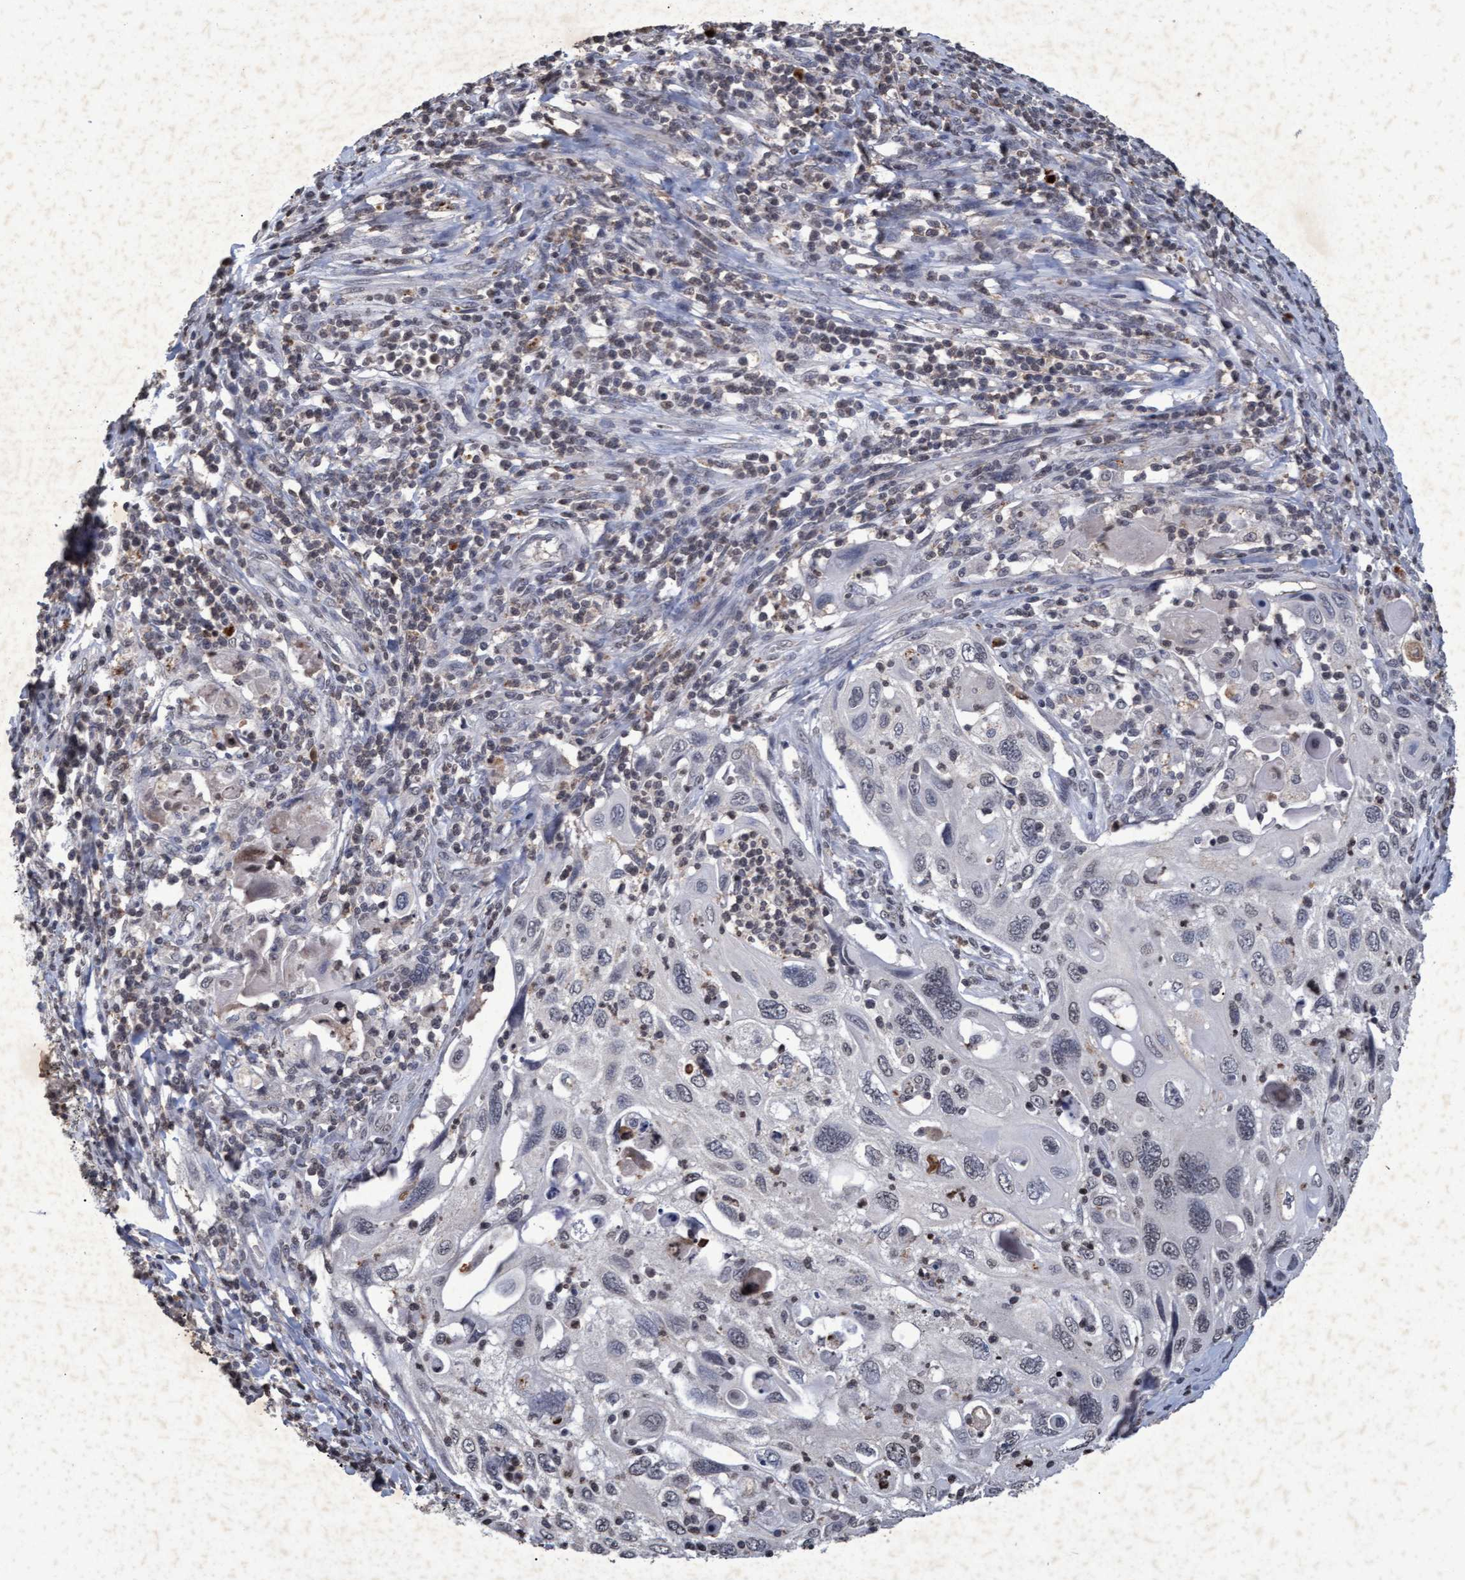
{"staining": {"intensity": "negative", "quantity": "none", "location": "none"}, "tissue": "cervical cancer", "cell_type": "Tumor cells", "image_type": "cancer", "snomed": [{"axis": "morphology", "description": "Squamous cell carcinoma, NOS"}, {"axis": "topography", "description": "Cervix"}], "caption": "This is a photomicrograph of immunohistochemistry (IHC) staining of squamous cell carcinoma (cervical), which shows no staining in tumor cells. Nuclei are stained in blue.", "gene": "GALC", "patient": {"sex": "female", "age": 70}}